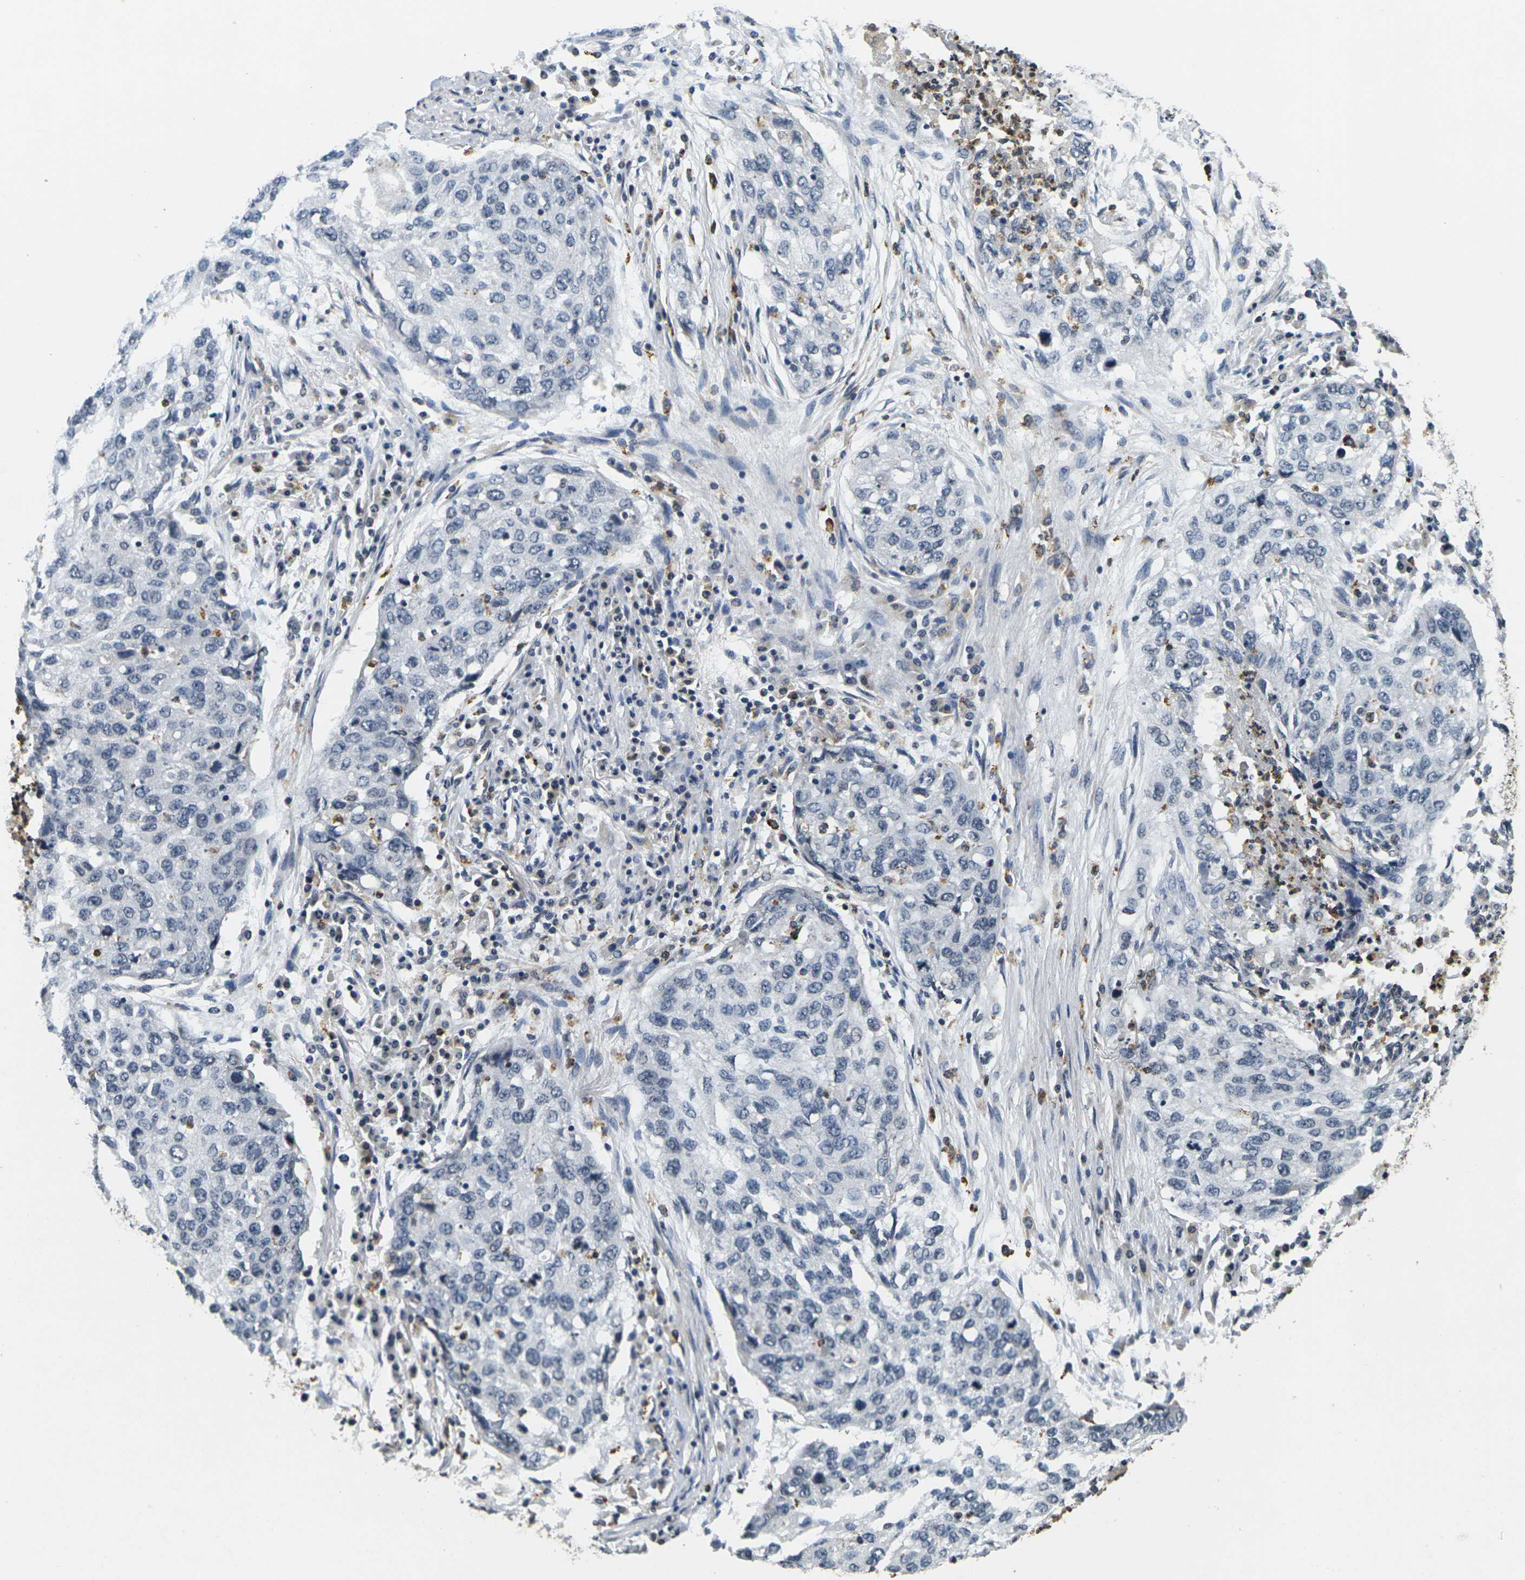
{"staining": {"intensity": "negative", "quantity": "none", "location": "none"}, "tissue": "lung cancer", "cell_type": "Tumor cells", "image_type": "cancer", "snomed": [{"axis": "morphology", "description": "Squamous cell carcinoma, NOS"}, {"axis": "topography", "description": "Lung"}], "caption": "There is no significant staining in tumor cells of lung cancer. The staining is performed using DAB brown chromogen with nuclei counter-stained in using hematoxylin.", "gene": "C1QC", "patient": {"sex": "female", "age": 63}}